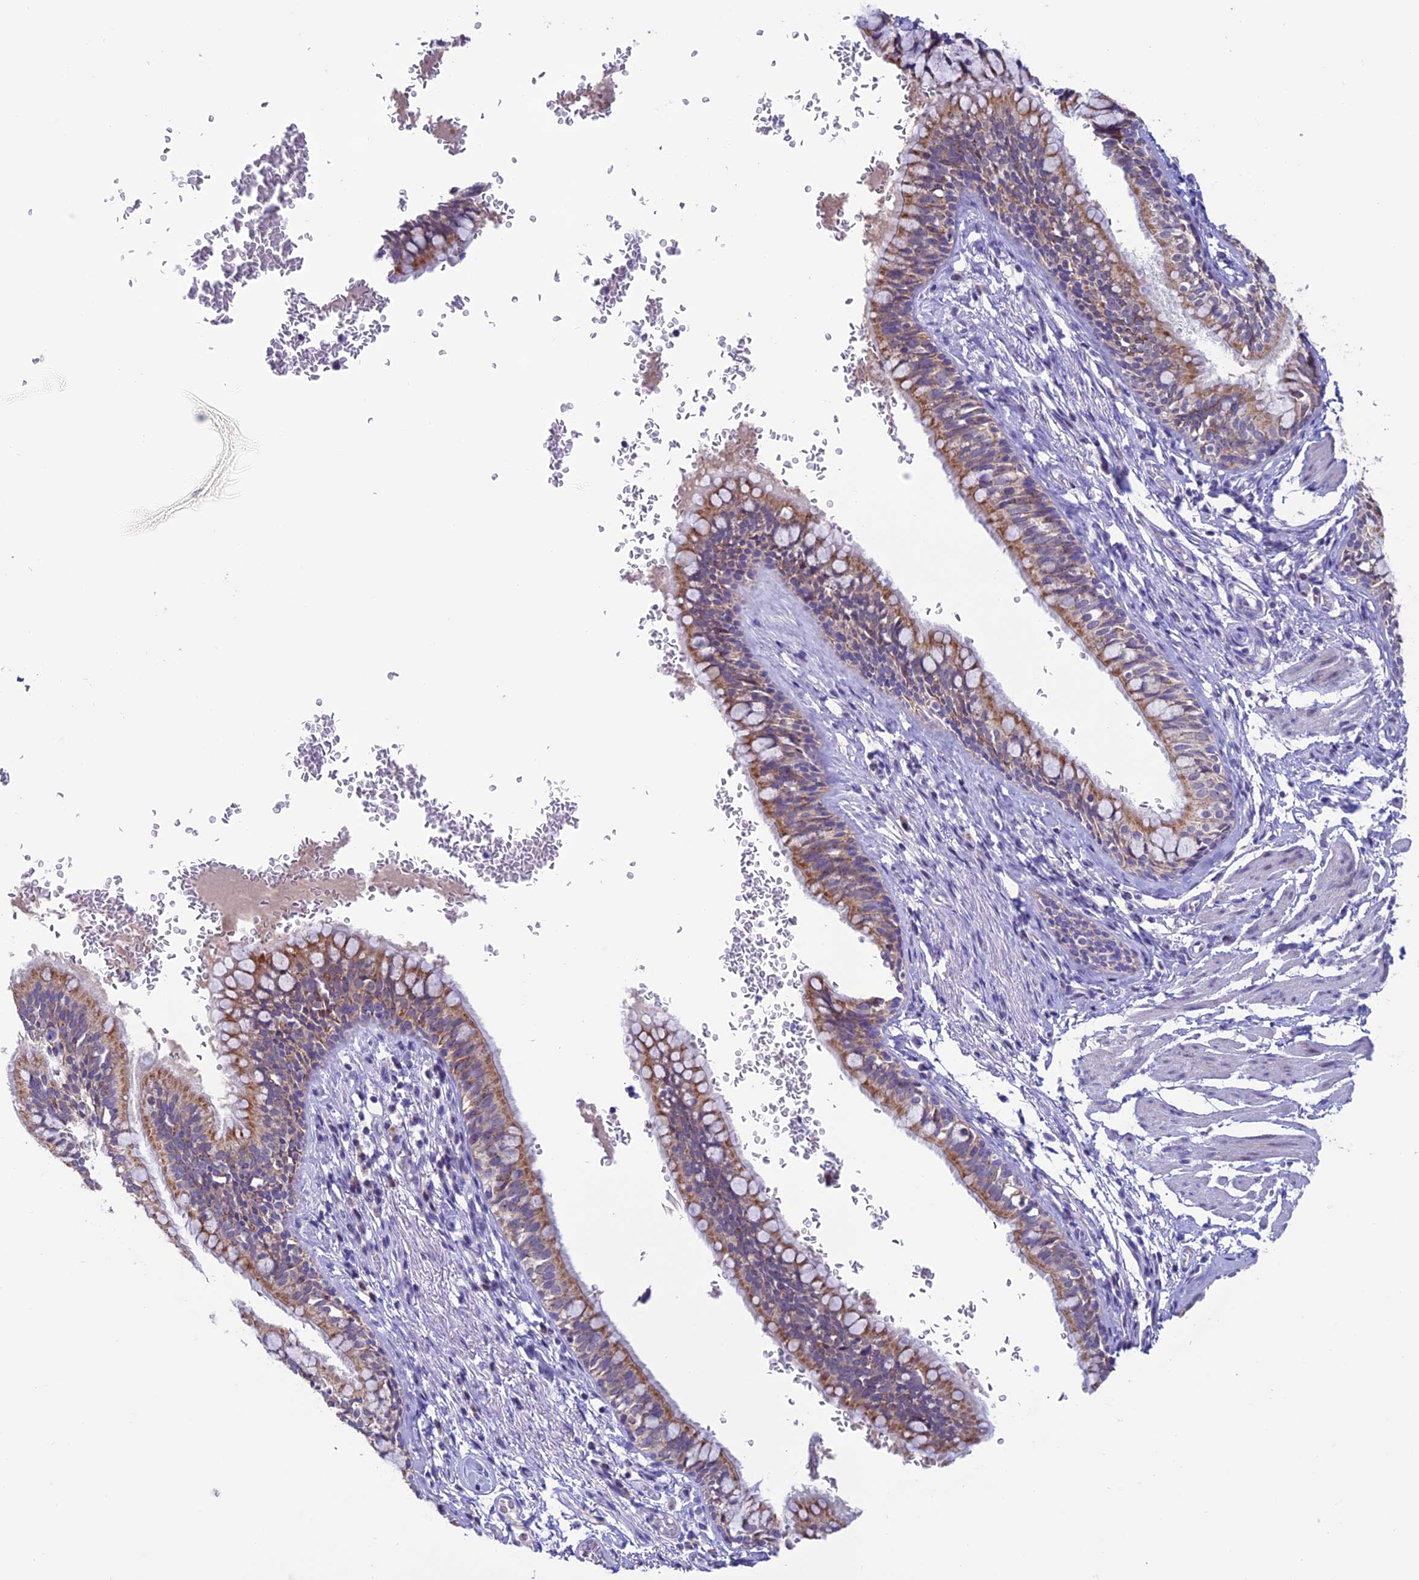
{"staining": {"intensity": "moderate", "quantity": ">75%", "location": "cytoplasmic/membranous"}, "tissue": "bronchus", "cell_type": "Respiratory epithelial cells", "image_type": "normal", "snomed": [{"axis": "morphology", "description": "Normal tissue, NOS"}, {"axis": "topography", "description": "Cartilage tissue"}, {"axis": "topography", "description": "Bronchus"}], "caption": "A brown stain highlights moderate cytoplasmic/membranous staining of a protein in respiratory epithelial cells of unremarkable bronchus. (brown staining indicates protein expression, while blue staining denotes nuclei).", "gene": "SLC10A1", "patient": {"sex": "female", "age": 36}}